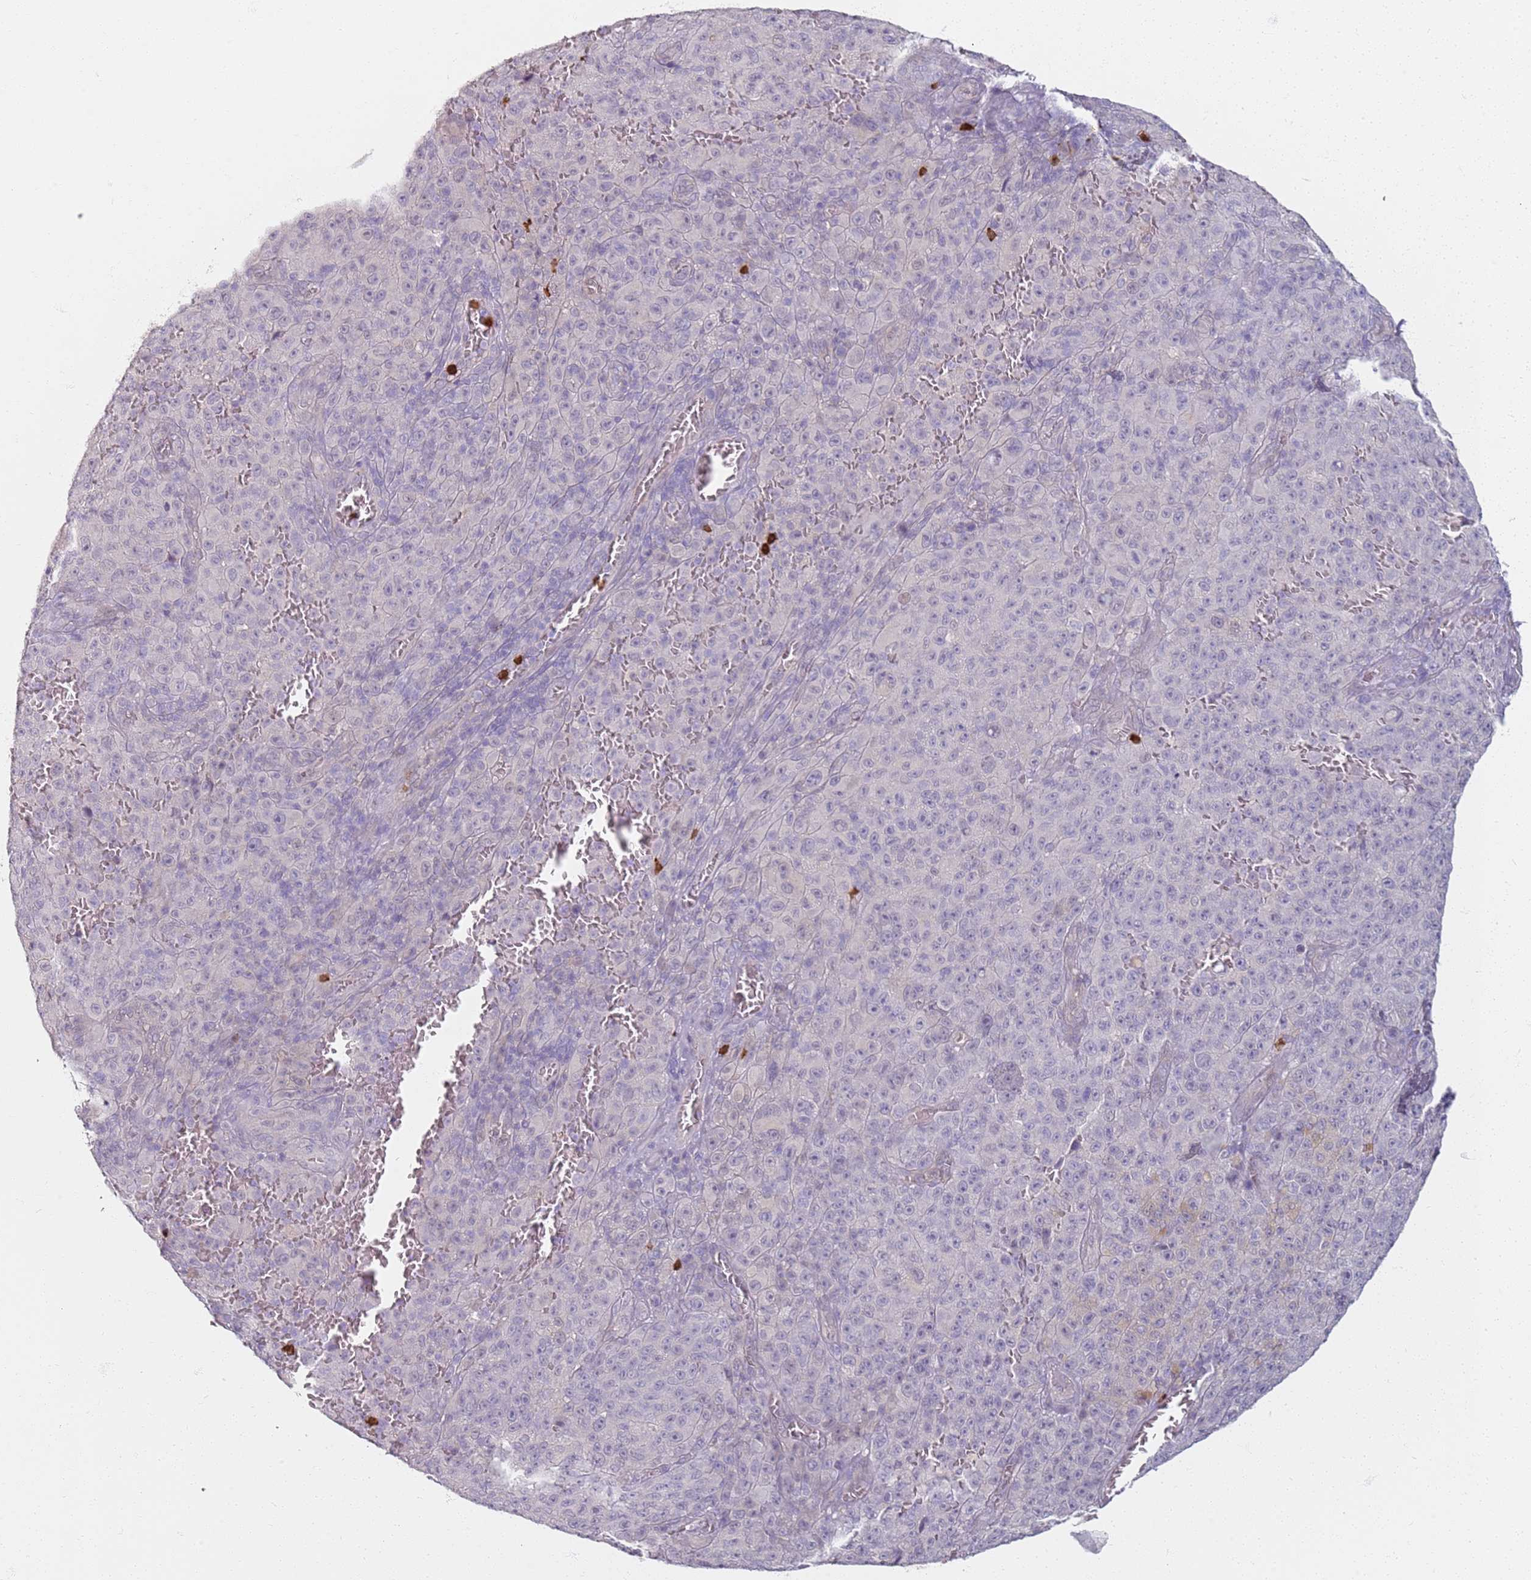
{"staining": {"intensity": "weak", "quantity": "<25%", "location": "cytoplasmic/membranous"}, "tissue": "melanoma", "cell_type": "Tumor cells", "image_type": "cancer", "snomed": [{"axis": "morphology", "description": "Malignant melanoma, NOS"}, {"axis": "topography", "description": "Skin"}], "caption": "A photomicrograph of malignant melanoma stained for a protein demonstrates no brown staining in tumor cells.", "gene": "CD40LG", "patient": {"sex": "female", "age": 82}}